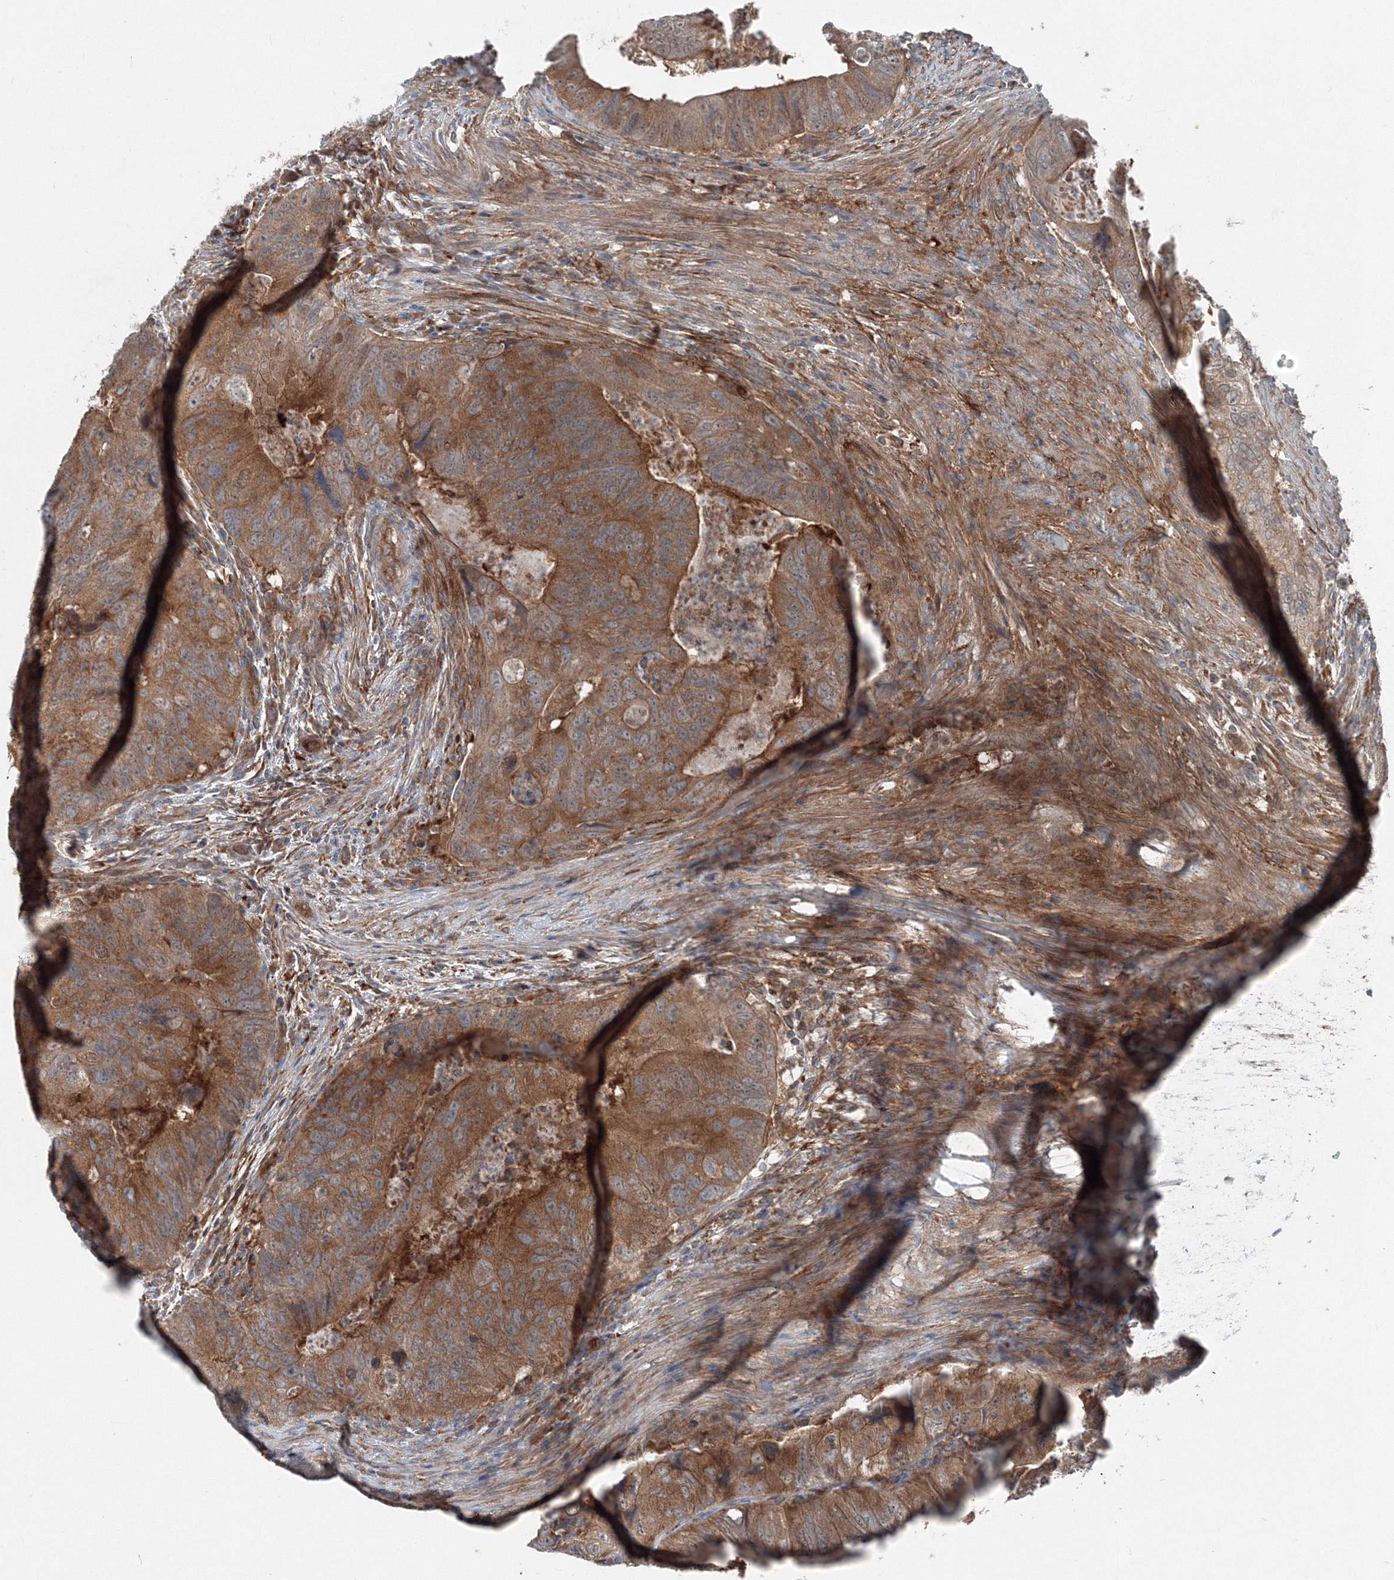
{"staining": {"intensity": "moderate", "quantity": ">75%", "location": "cytoplasmic/membranous"}, "tissue": "colorectal cancer", "cell_type": "Tumor cells", "image_type": "cancer", "snomed": [{"axis": "morphology", "description": "Adenocarcinoma, NOS"}, {"axis": "topography", "description": "Rectum"}], "caption": "The photomicrograph exhibits immunohistochemical staining of colorectal cancer. There is moderate cytoplasmic/membranous staining is present in approximately >75% of tumor cells.", "gene": "TPRKB", "patient": {"sex": "male", "age": 63}}